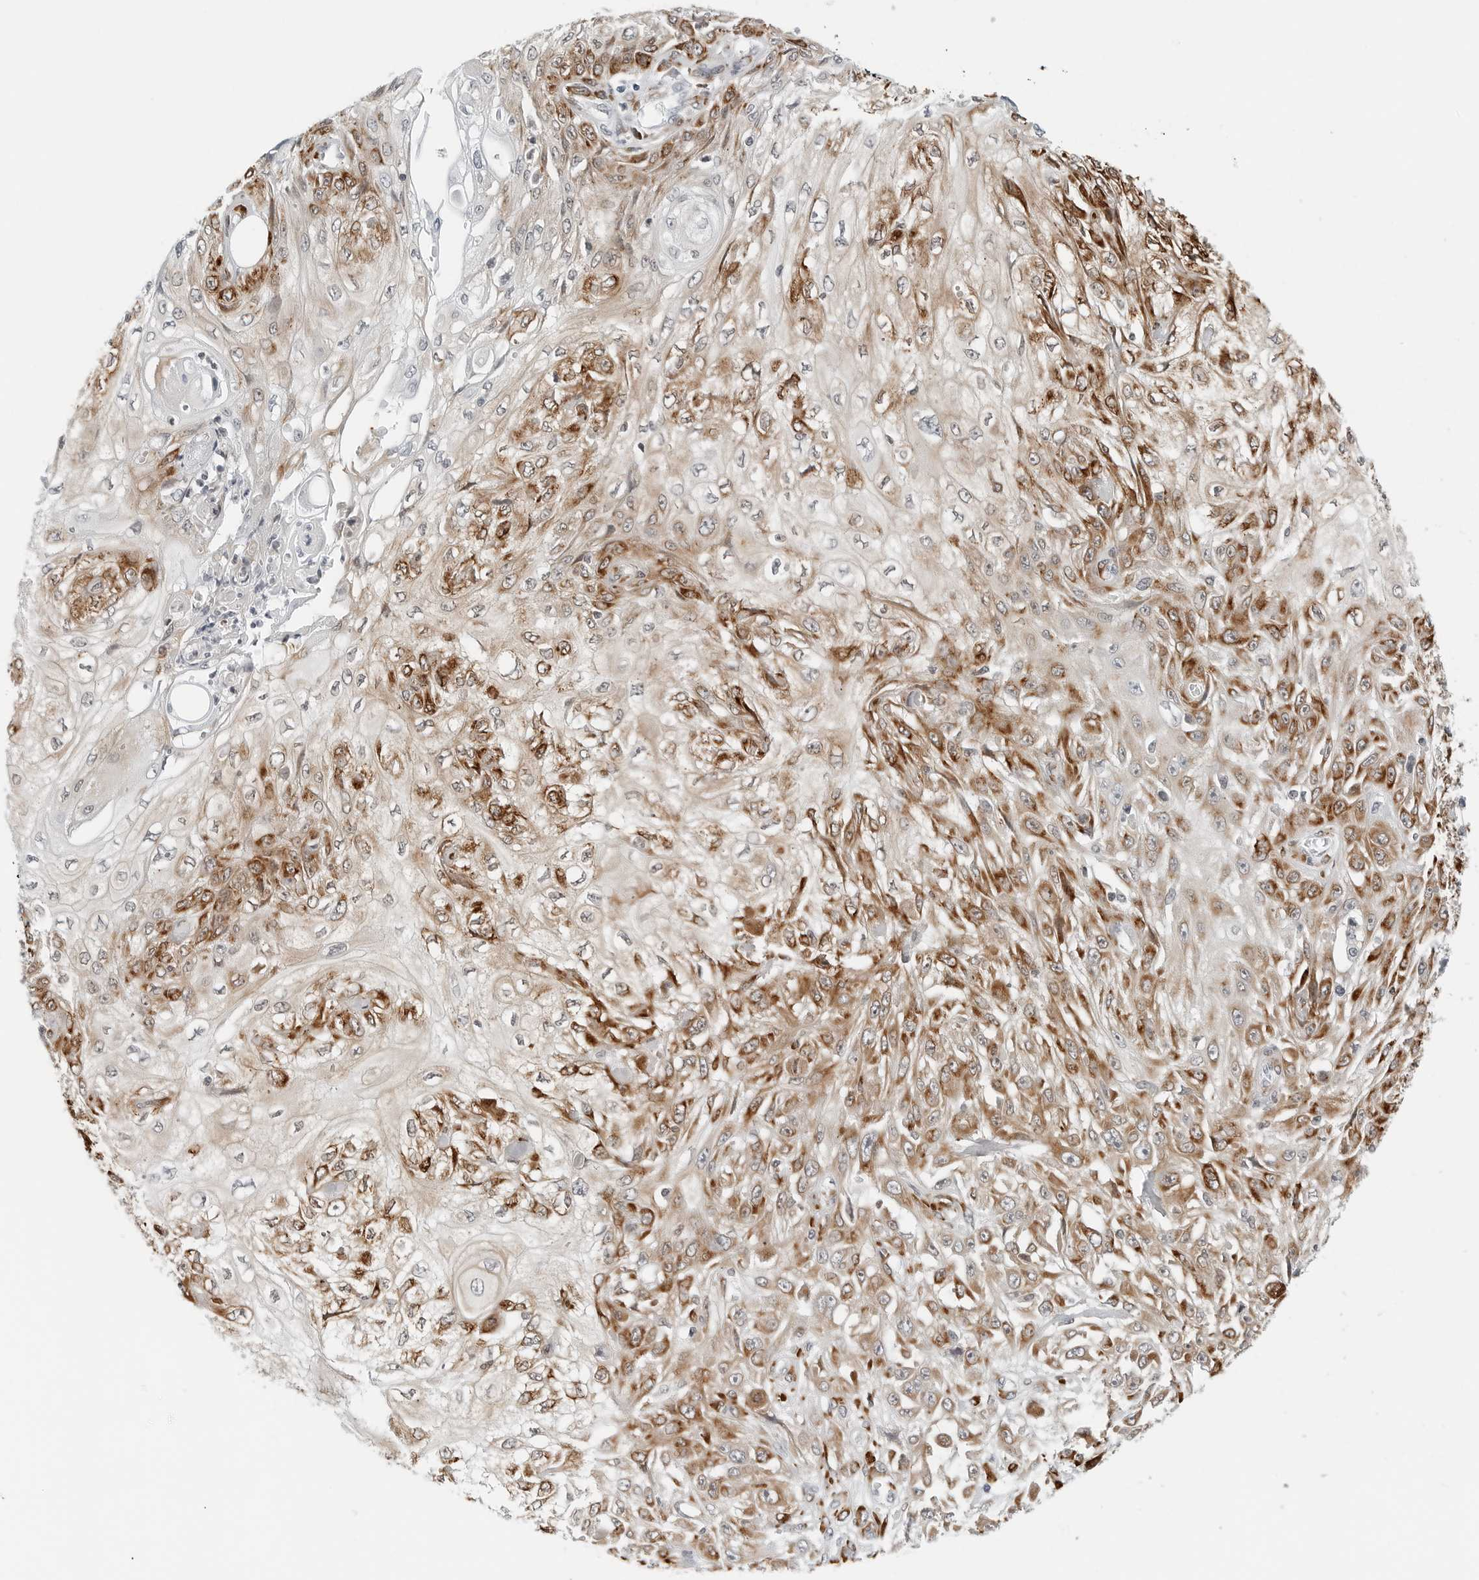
{"staining": {"intensity": "strong", "quantity": "25%-75%", "location": "cytoplasmic/membranous"}, "tissue": "skin cancer", "cell_type": "Tumor cells", "image_type": "cancer", "snomed": [{"axis": "morphology", "description": "Squamous cell carcinoma, NOS"}, {"axis": "morphology", "description": "Squamous cell carcinoma, metastatic, NOS"}, {"axis": "topography", "description": "Skin"}, {"axis": "topography", "description": "Lymph node"}], "caption": "The micrograph demonstrates staining of skin cancer (squamous cell carcinoma), revealing strong cytoplasmic/membranous protein staining (brown color) within tumor cells.", "gene": "P4HA2", "patient": {"sex": "male", "age": 75}}